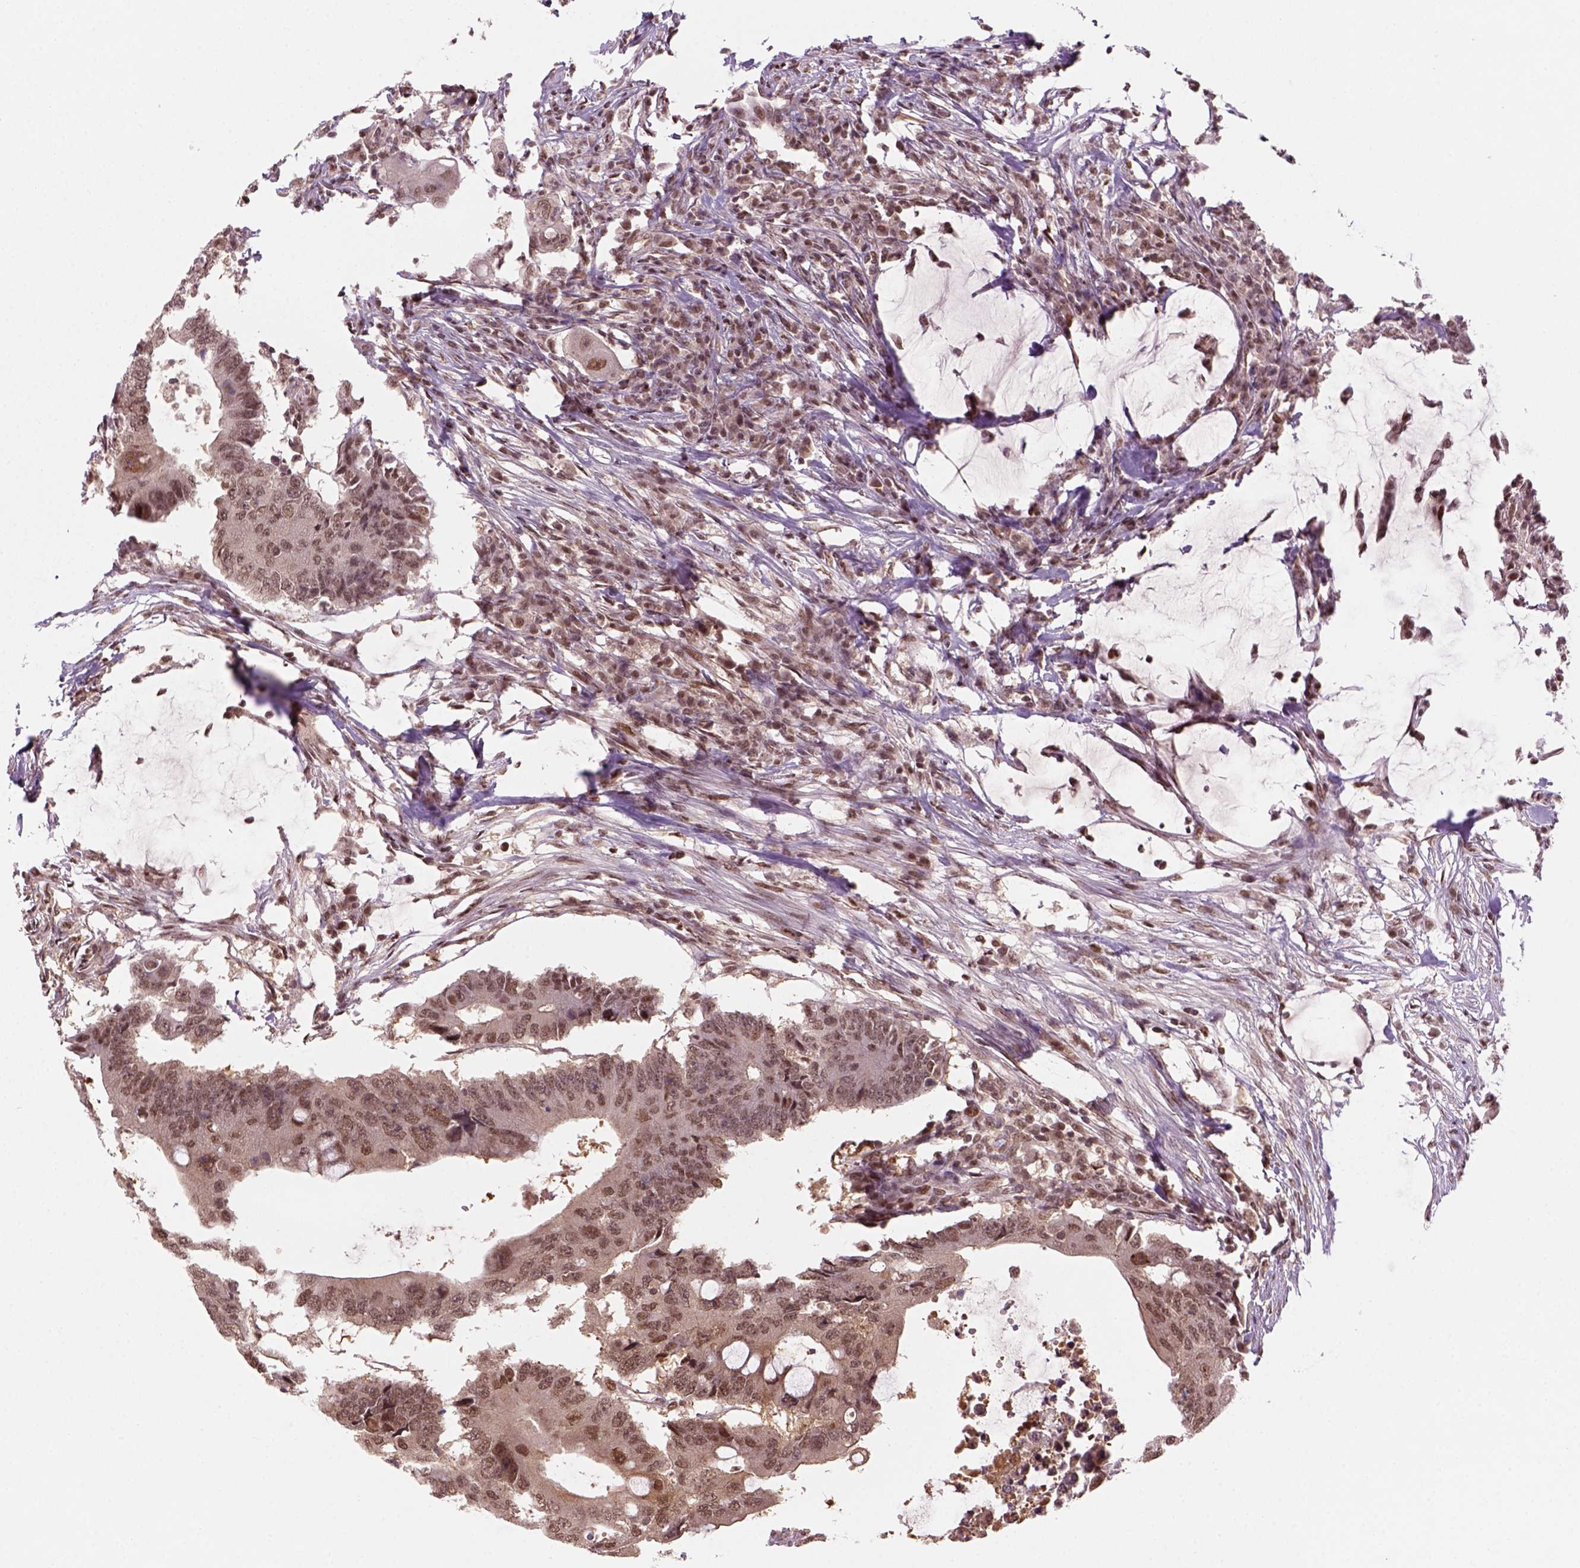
{"staining": {"intensity": "weak", "quantity": ">75%", "location": "nuclear"}, "tissue": "colorectal cancer", "cell_type": "Tumor cells", "image_type": "cancer", "snomed": [{"axis": "morphology", "description": "Adenocarcinoma, NOS"}, {"axis": "topography", "description": "Colon"}], "caption": "This micrograph exhibits immunohistochemistry (IHC) staining of colorectal cancer, with low weak nuclear positivity in about >75% of tumor cells.", "gene": "GOT1", "patient": {"sex": "male", "age": 71}}